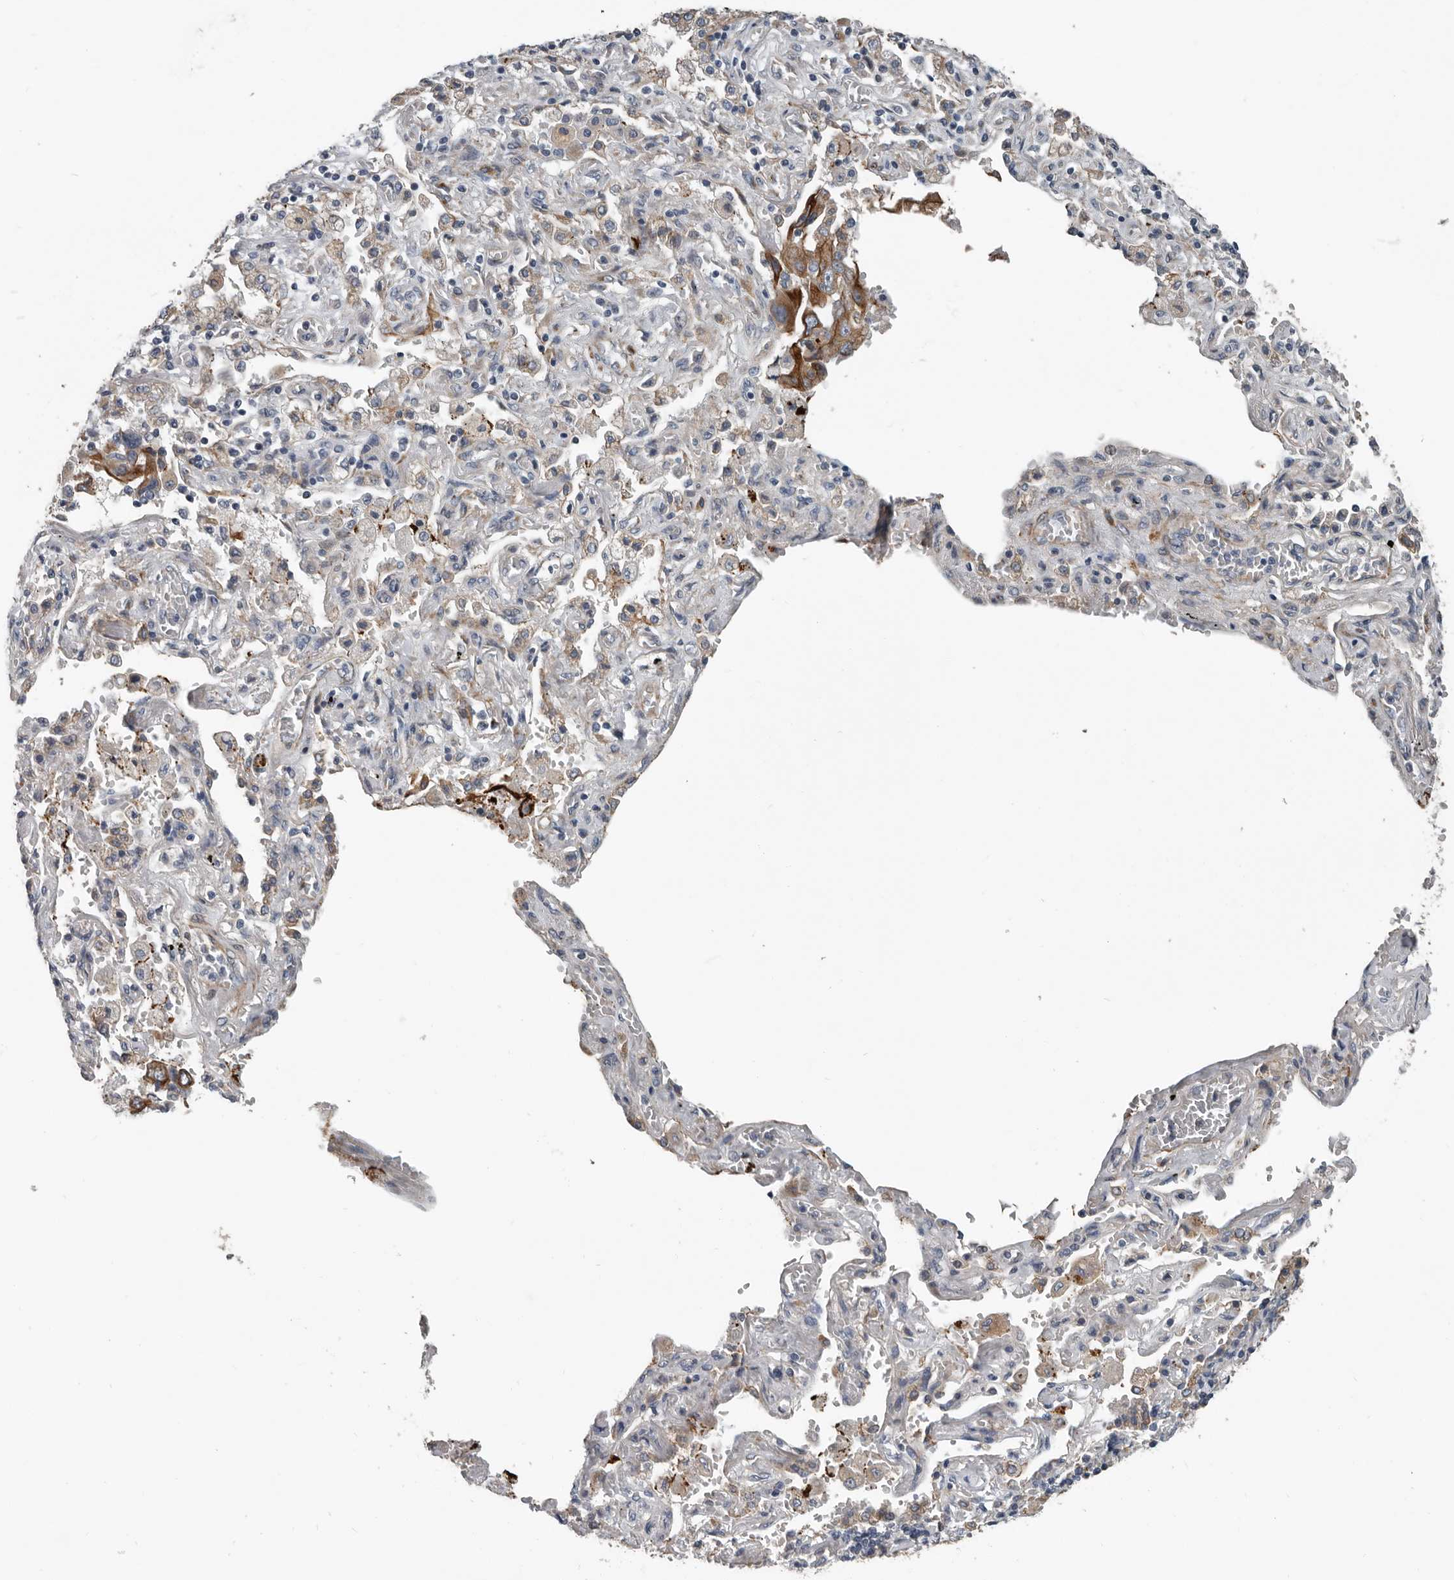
{"staining": {"intensity": "moderate", "quantity": ">75%", "location": "cytoplasmic/membranous"}, "tissue": "lung cancer", "cell_type": "Tumor cells", "image_type": "cancer", "snomed": [{"axis": "morphology", "description": "Adenocarcinoma, NOS"}, {"axis": "topography", "description": "Lung"}], "caption": "A histopathology image showing moderate cytoplasmic/membranous expression in about >75% of tumor cells in lung cancer, as visualized by brown immunohistochemical staining.", "gene": "DPY19L4", "patient": {"sex": "female", "age": 65}}